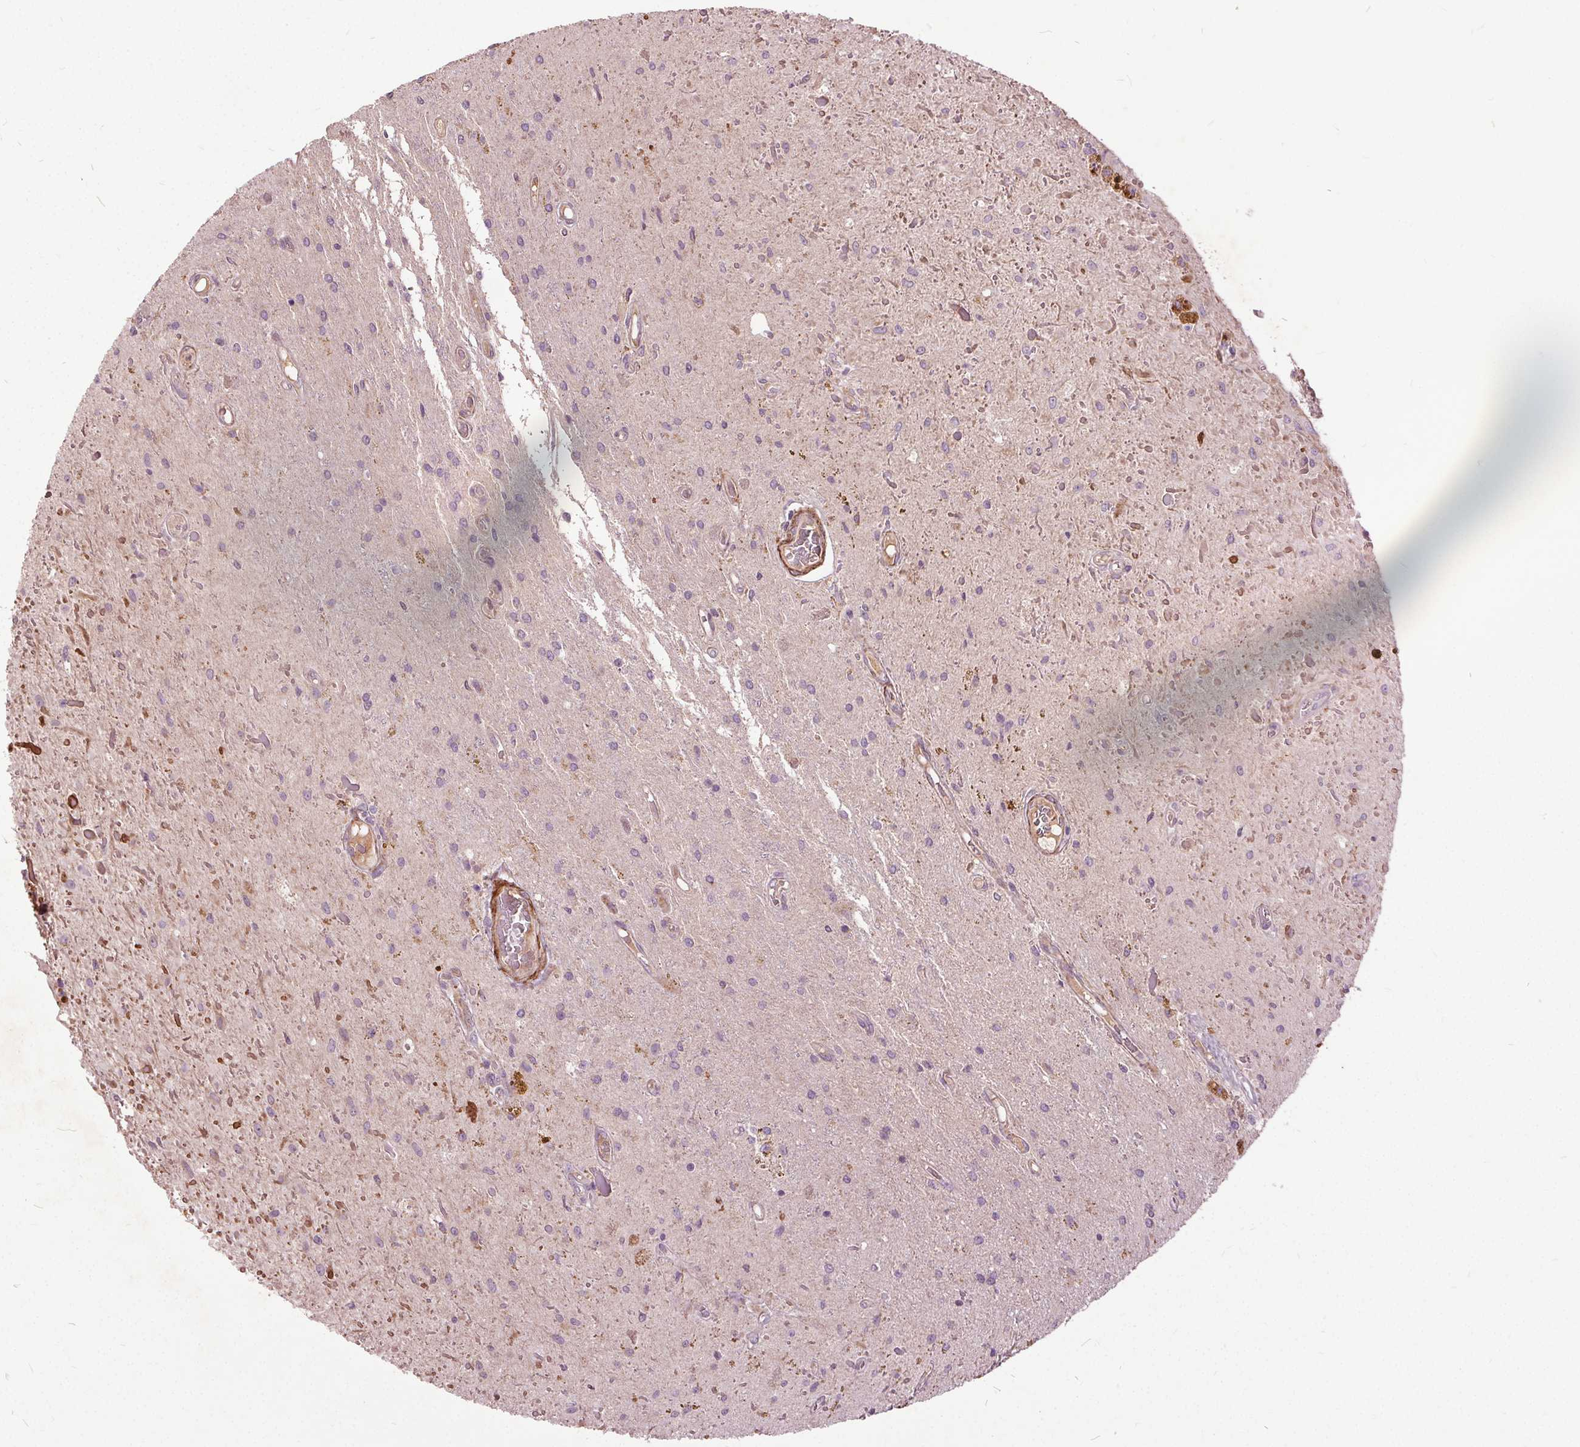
{"staining": {"intensity": "negative", "quantity": "none", "location": "none"}, "tissue": "glioma", "cell_type": "Tumor cells", "image_type": "cancer", "snomed": [{"axis": "morphology", "description": "Glioma, malignant, Low grade"}, {"axis": "topography", "description": "Cerebellum"}], "caption": "Micrograph shows no protein positivity in tumor cells of glioma tissue.", "gene": "PDGFD", "patient": {"sex": "female", "age": 14}}